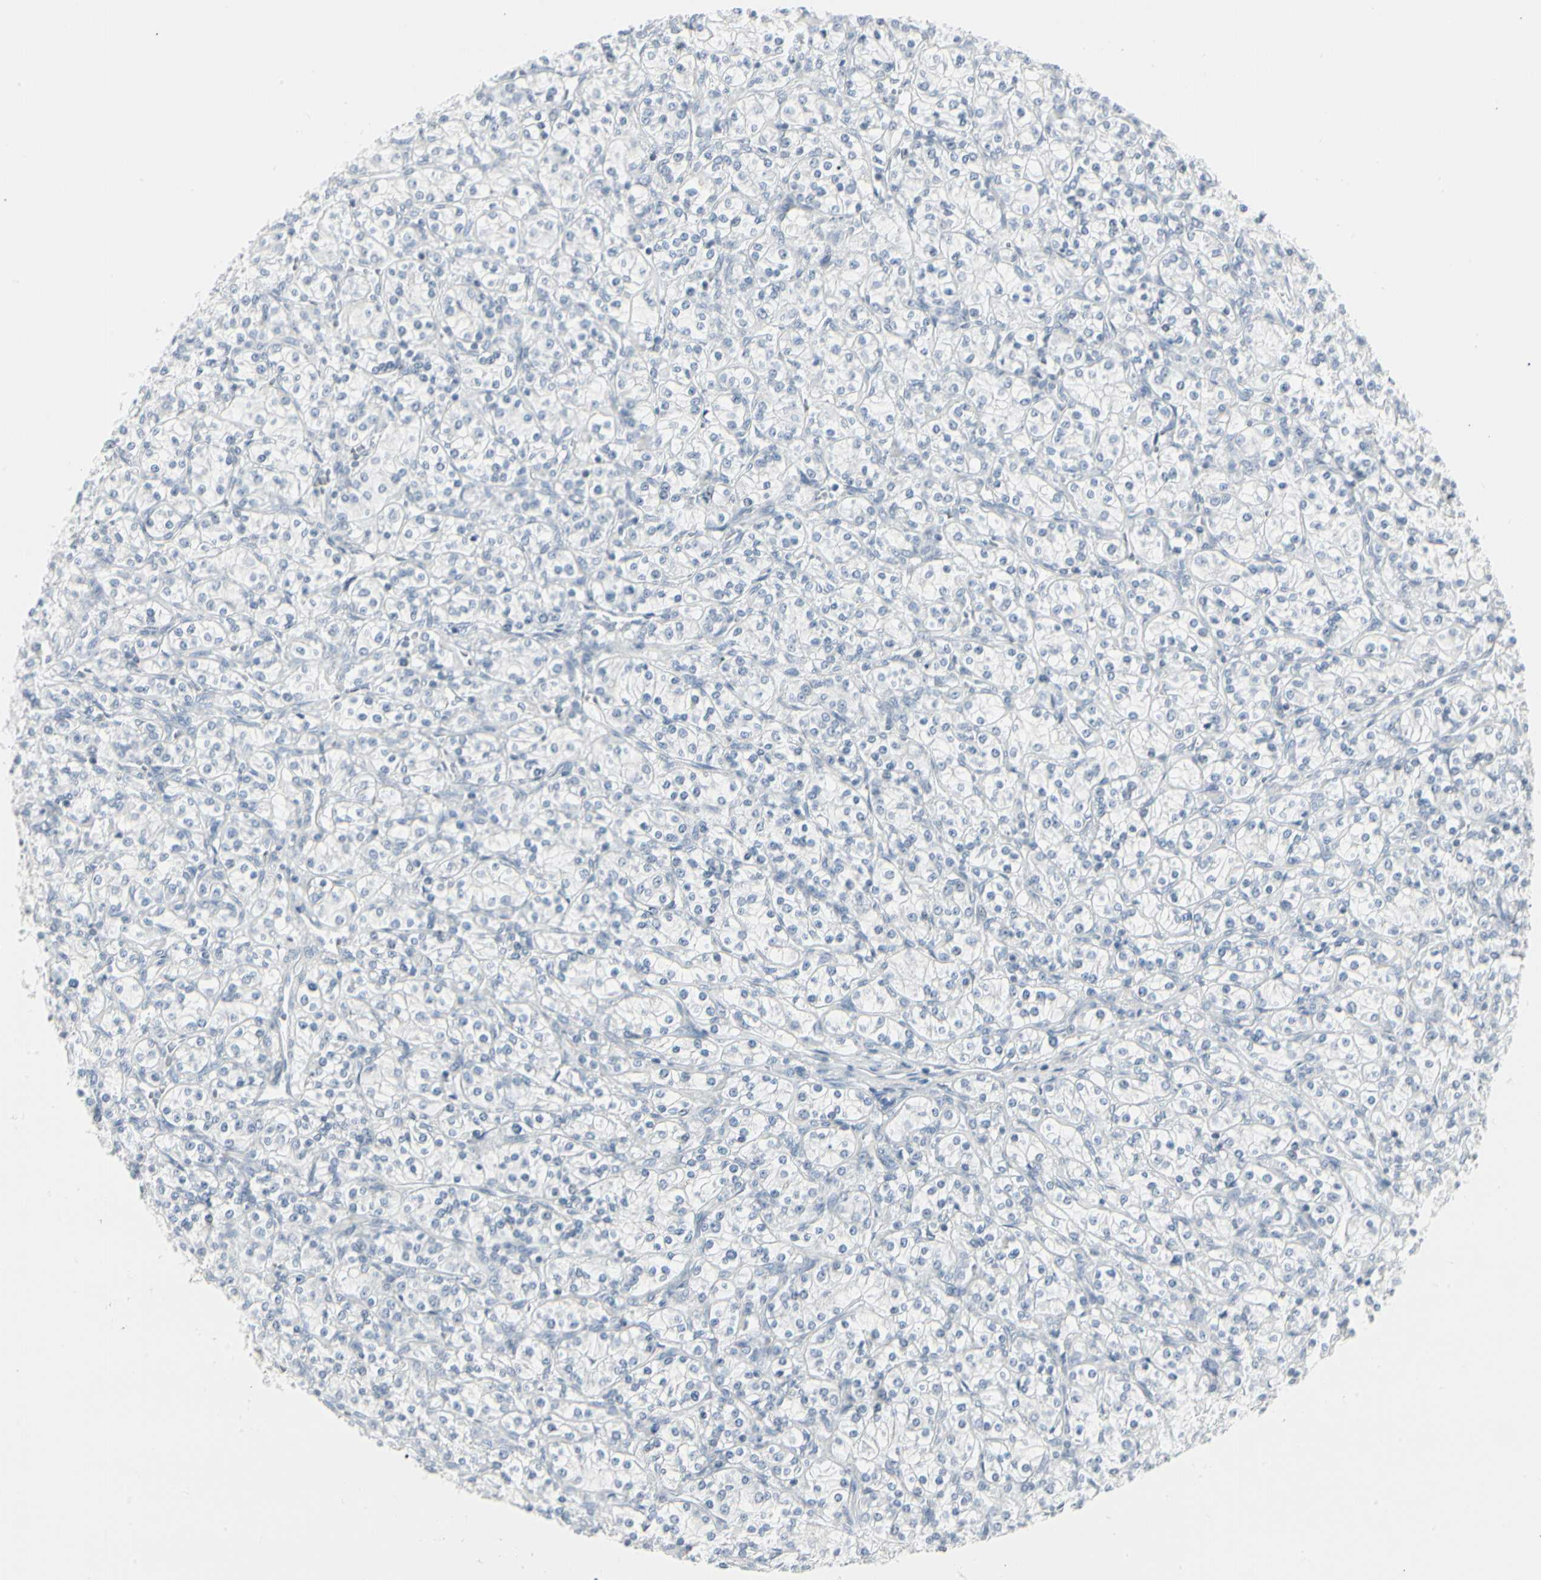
{"staining": {"intensity": "negative", "quantity": "none", "location": "none"}, "tissue": "renal cancer", "cell_type": "Tumor cells", "image_type": "cancer", "snomed": [{"axis": "morphology", "description": "Adenocarcinoma, NOS"}, {"axis": "topography", "description": "Kidney"}], "caption": "This image is of renal cancer (adenocarcinoma) stained with immunohistochemistry (IHC) to label a protein in brown with the nuclei are counter-stained blue. There is no expression in tumor cells. The staining is performed using DAB (3,3'-diaminobenzidine) brown chromogen with nuclei counter-stained in using hematoxylin.", "gene": "ZBTB7B", "patient": {"sex": "male", "age": 77}}